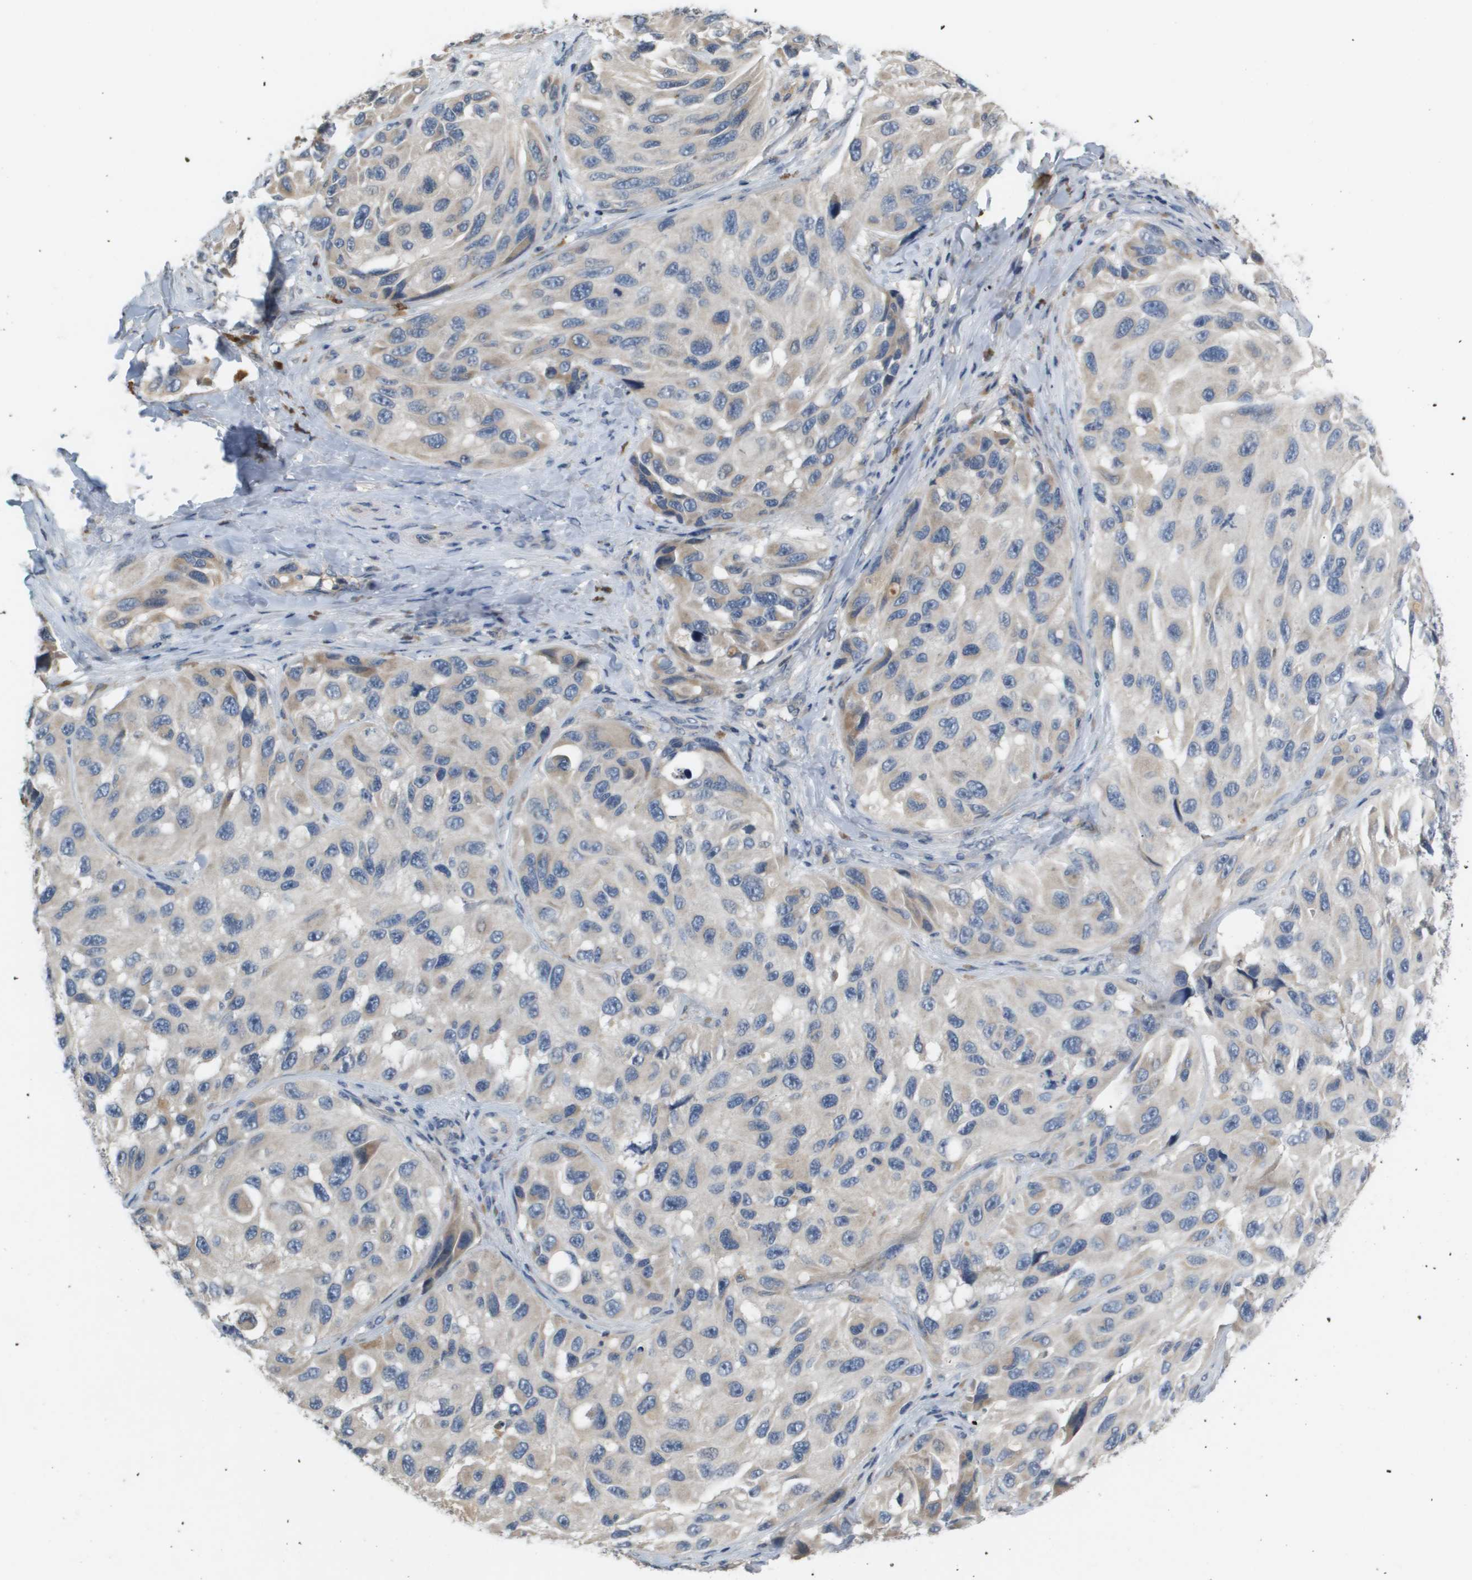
{"staining": {"intensity": "weak", "quantity": "25%-75%", "location": "cytoplasmic/membranous"}, "tissue": "melanoma", "cell_type": "Tumor cells", "image_type": "cancer", "snomed": [{"axis": "morphology", "description": "Malignant melanoma, NOS"}, {"axis": "topography", "description": "Skin"}], "caption": "Melanoma tissue reveals weak cytoplasmic/membranous staining in approximately 25%-75% of tumor cells, visualized by immunohistochemistry.", "gene": "CAPN11", "patient": {"sex": "female", "age": 73}}